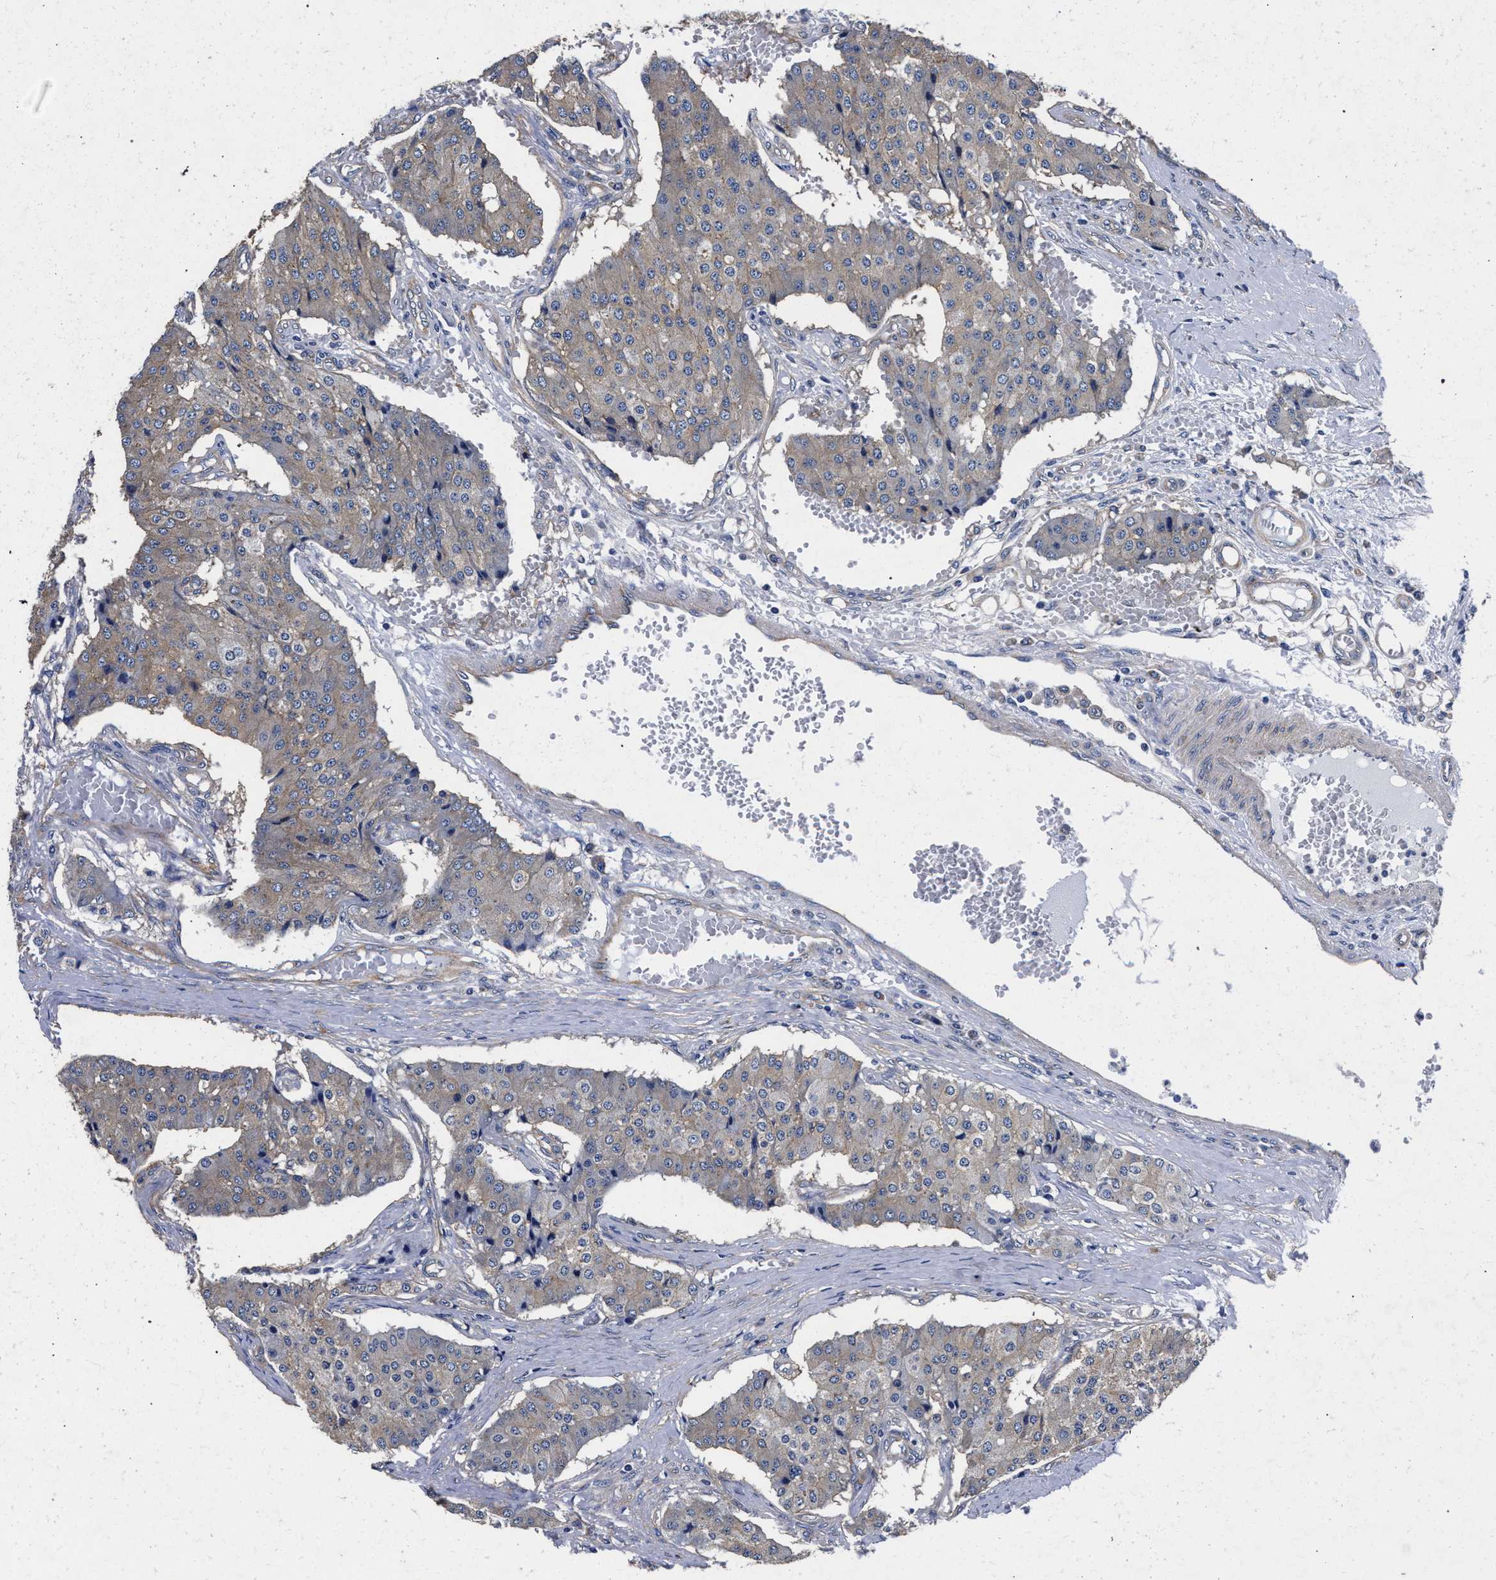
{"staining": {"intensity": "weak", "quantity": ">75%", "location": "cytoplasmic/membranous"}, "tissue": "carcinoid", "cell_type": "Tumor cells", "image_type": "cancer", "snomed": [{"axis": "morphology", "description": "Carcinoid, malignant, NOS"}, {"axis": "topography", "description": "Colon"}], "caption": "Immunohistochemical staining of human carcinoid (malignant) shows low levels of weak cytoplasmic/membranous staining in approximately >75% of tumor cells.", "gene": "CFAP95", "patient": {"sex": "female", "age": 52}}